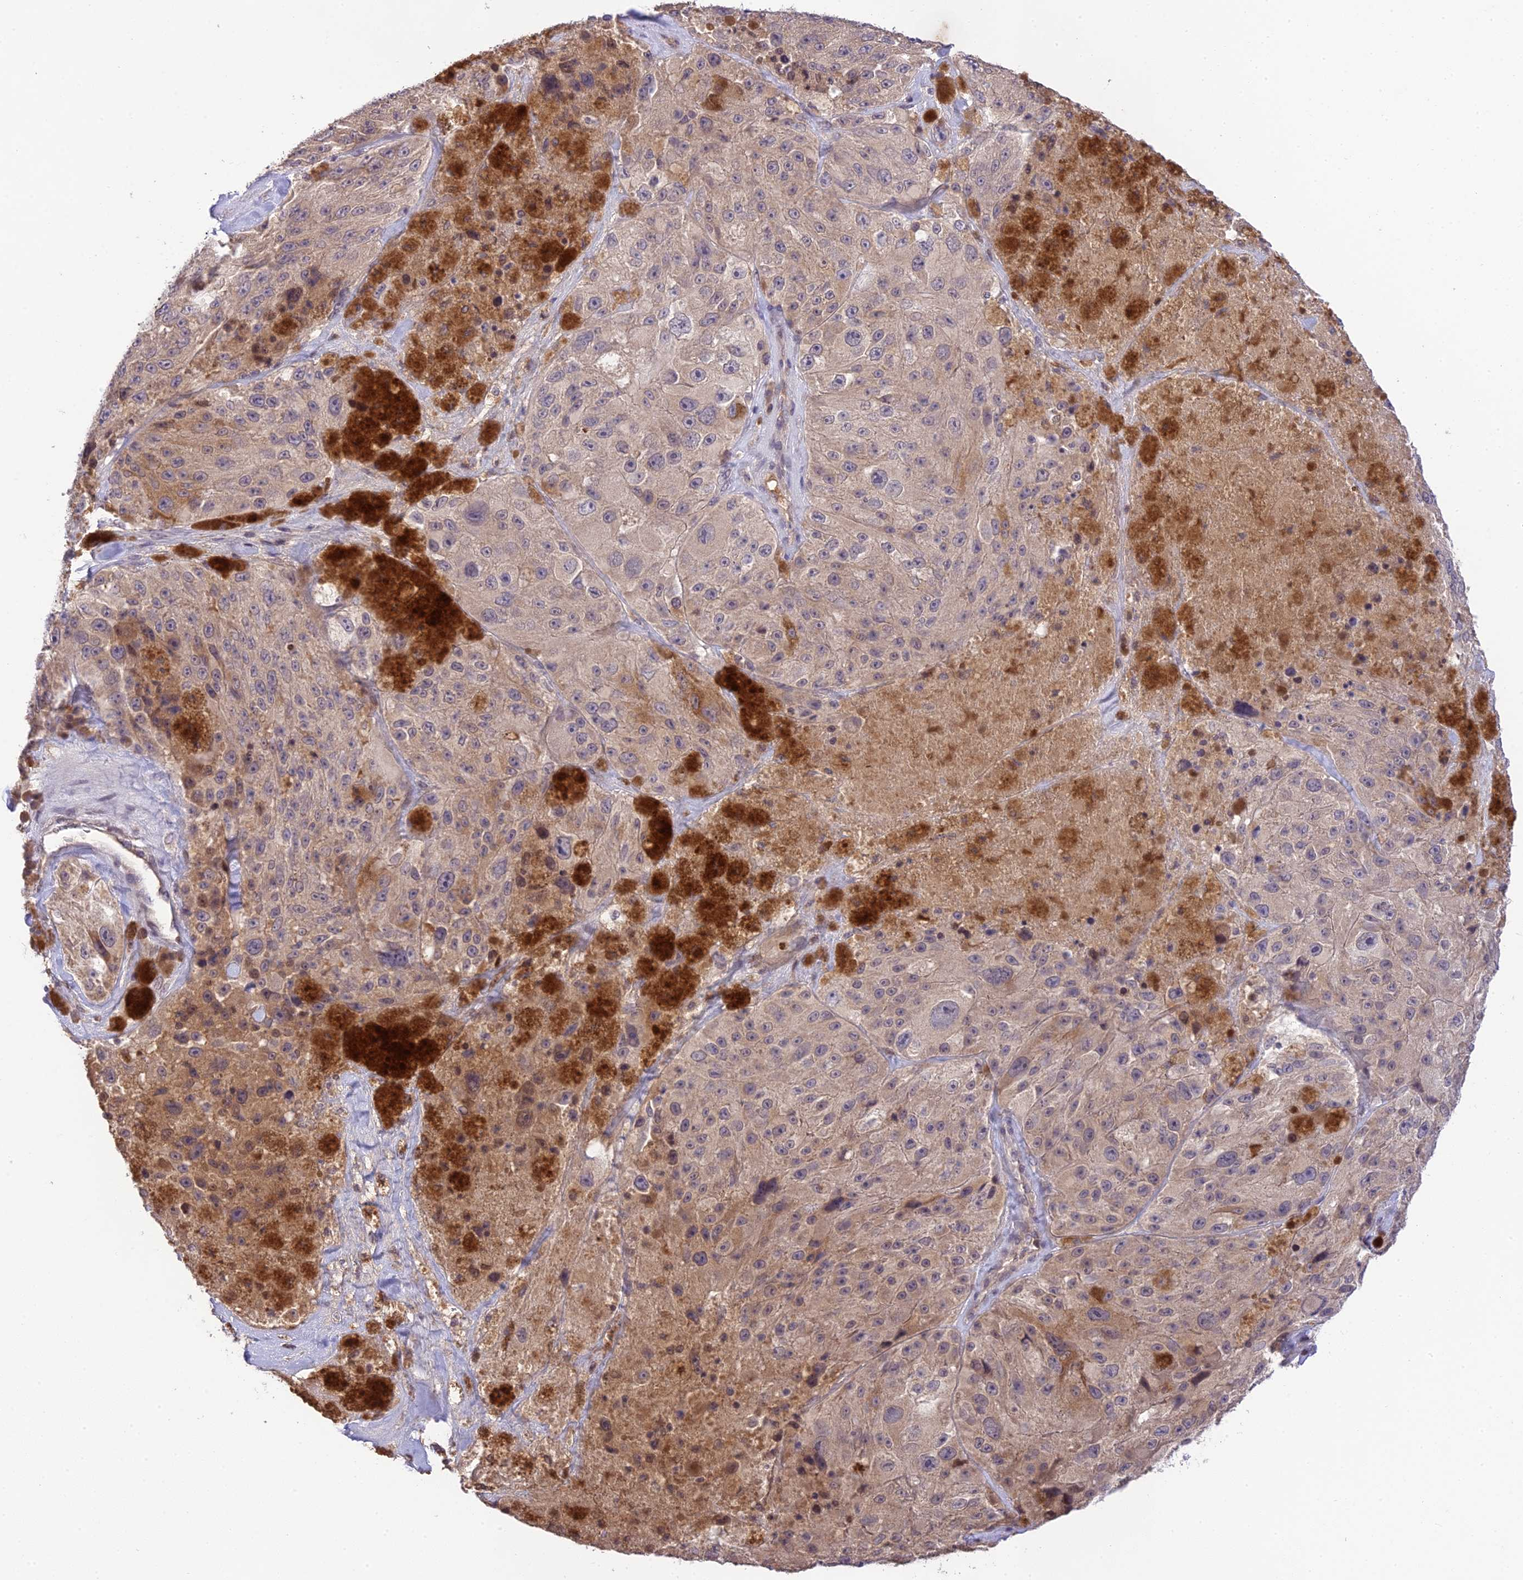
{"staining": {"intensity": "weak", "quantity": "25%-75%", "location": "cytoplasmic/membranous"}, "tissue": "melanoma", "cell_type": "Tumor cells", "image_type": "cancer", "snomed": [{"axis": "morphology", "description": "Malignant melanoma, Metastatic site"}, {"axis": "topography", "description": "Lymph node"}], "caption": "High-power microscopy captured an IHC image of melanoma, revealing weak cytoplasmic/membranous staining in approximately 25%-75% of tumor cells.", "gene": "TEKT1", "patient": {"sex": "male", "age": 62}}